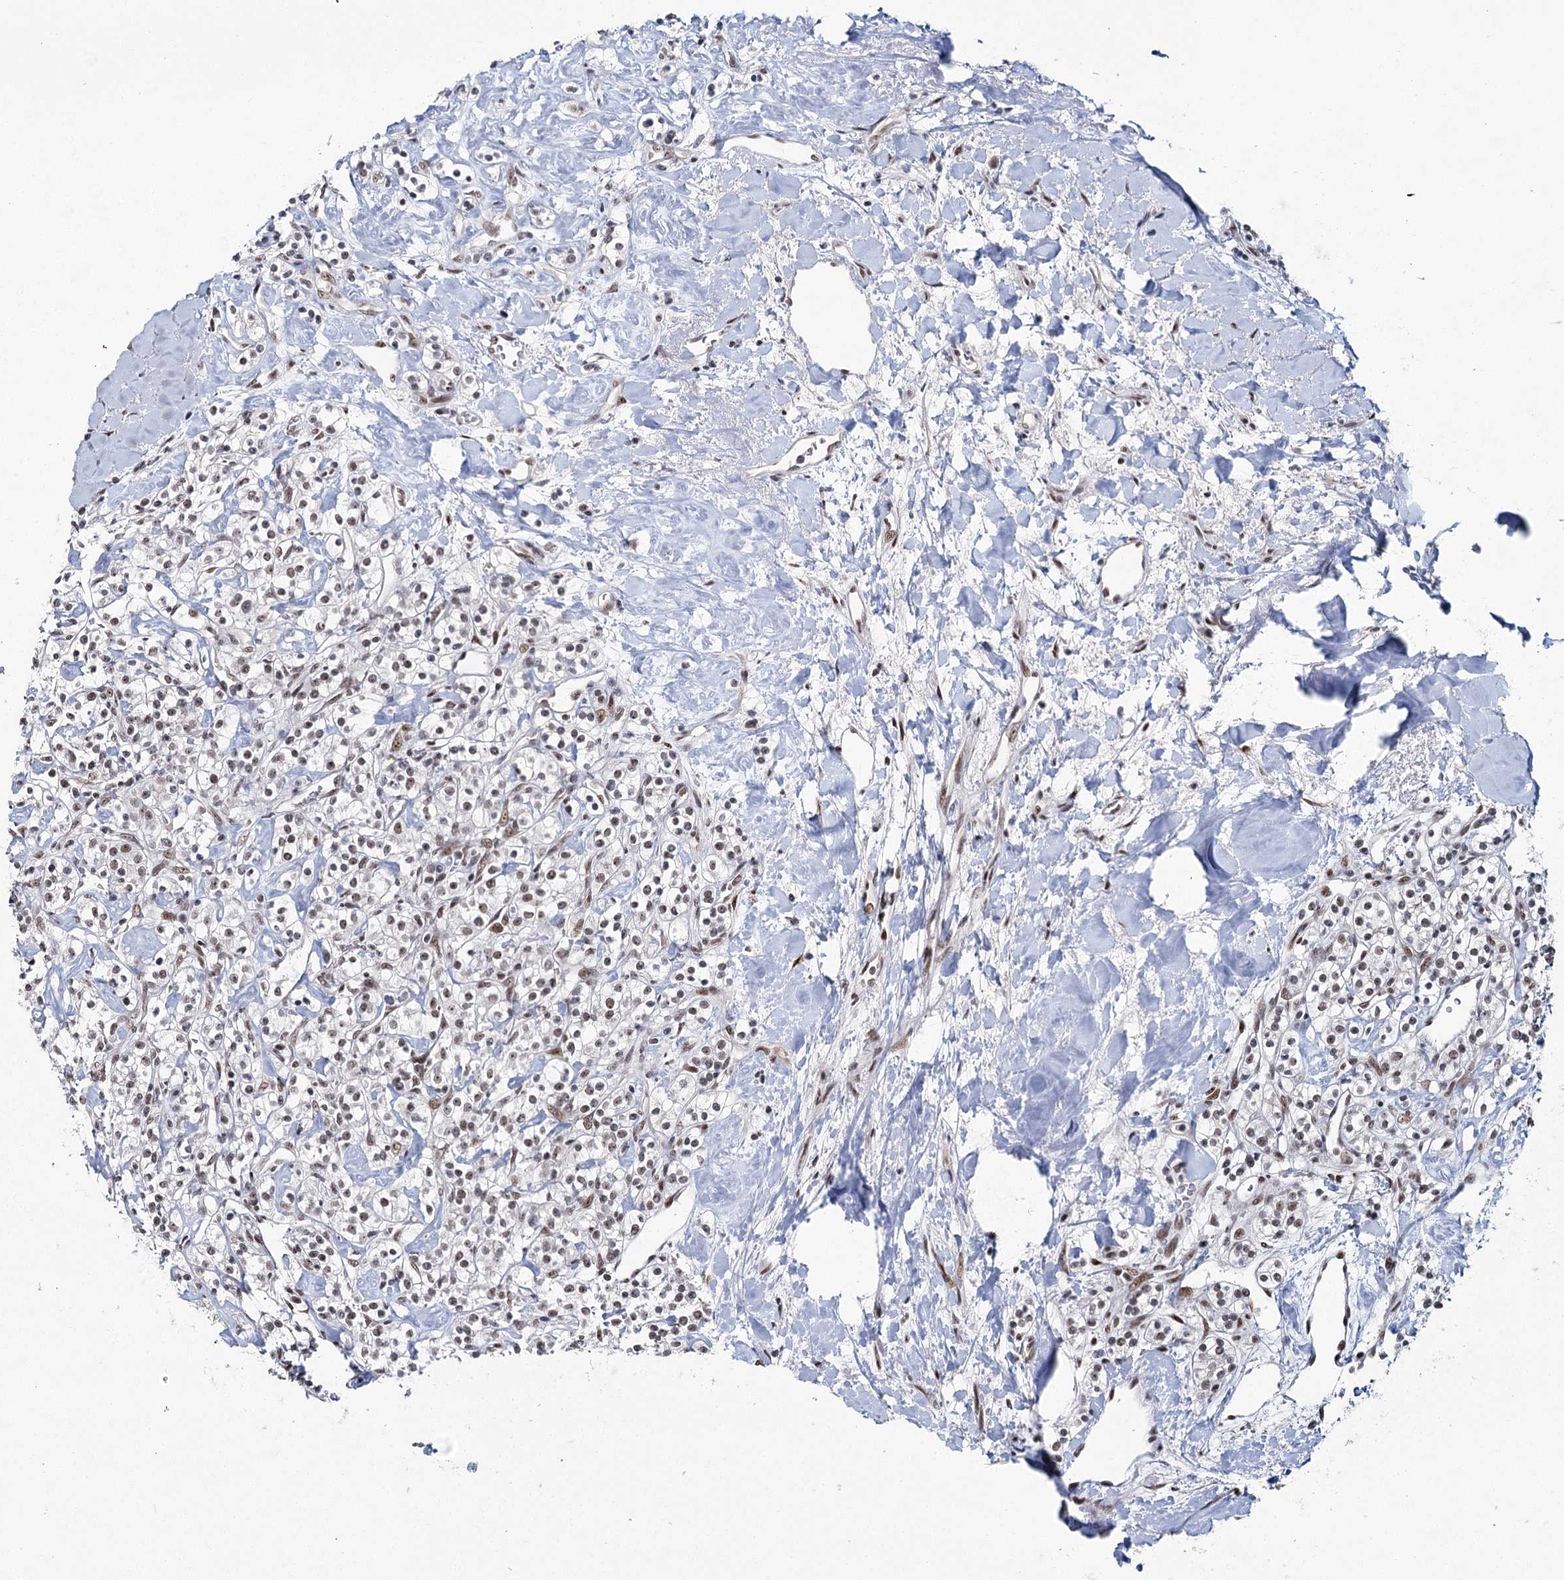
{"staining": {"intensity": "moderate", "quantity": "25%-75%", "location": "nuclear"}, "tissue": "renal cancer", "cell_type": "Tumor cells", "image_type": "cancer", "snomed": [{"axis": "morphology", "description": "Adenocarcinoma, NOS"}, {"axis": "topography", "description": "Kidney"}], "caption": "High-magnification brightfield microscopy of adenocarcinoma (renal) stained with DAB (3,3'-diaminobenzidine) (brown) and counterstained with hematoxylin (blue). tumor cells exhibit moderate nuclear expression is present in approximately25%-75% of cells. (Brightfield microscopy of DAB IHC at high magnification).", "gene": "SCAF8", "patient": {"sex": "male", "age": 77}}